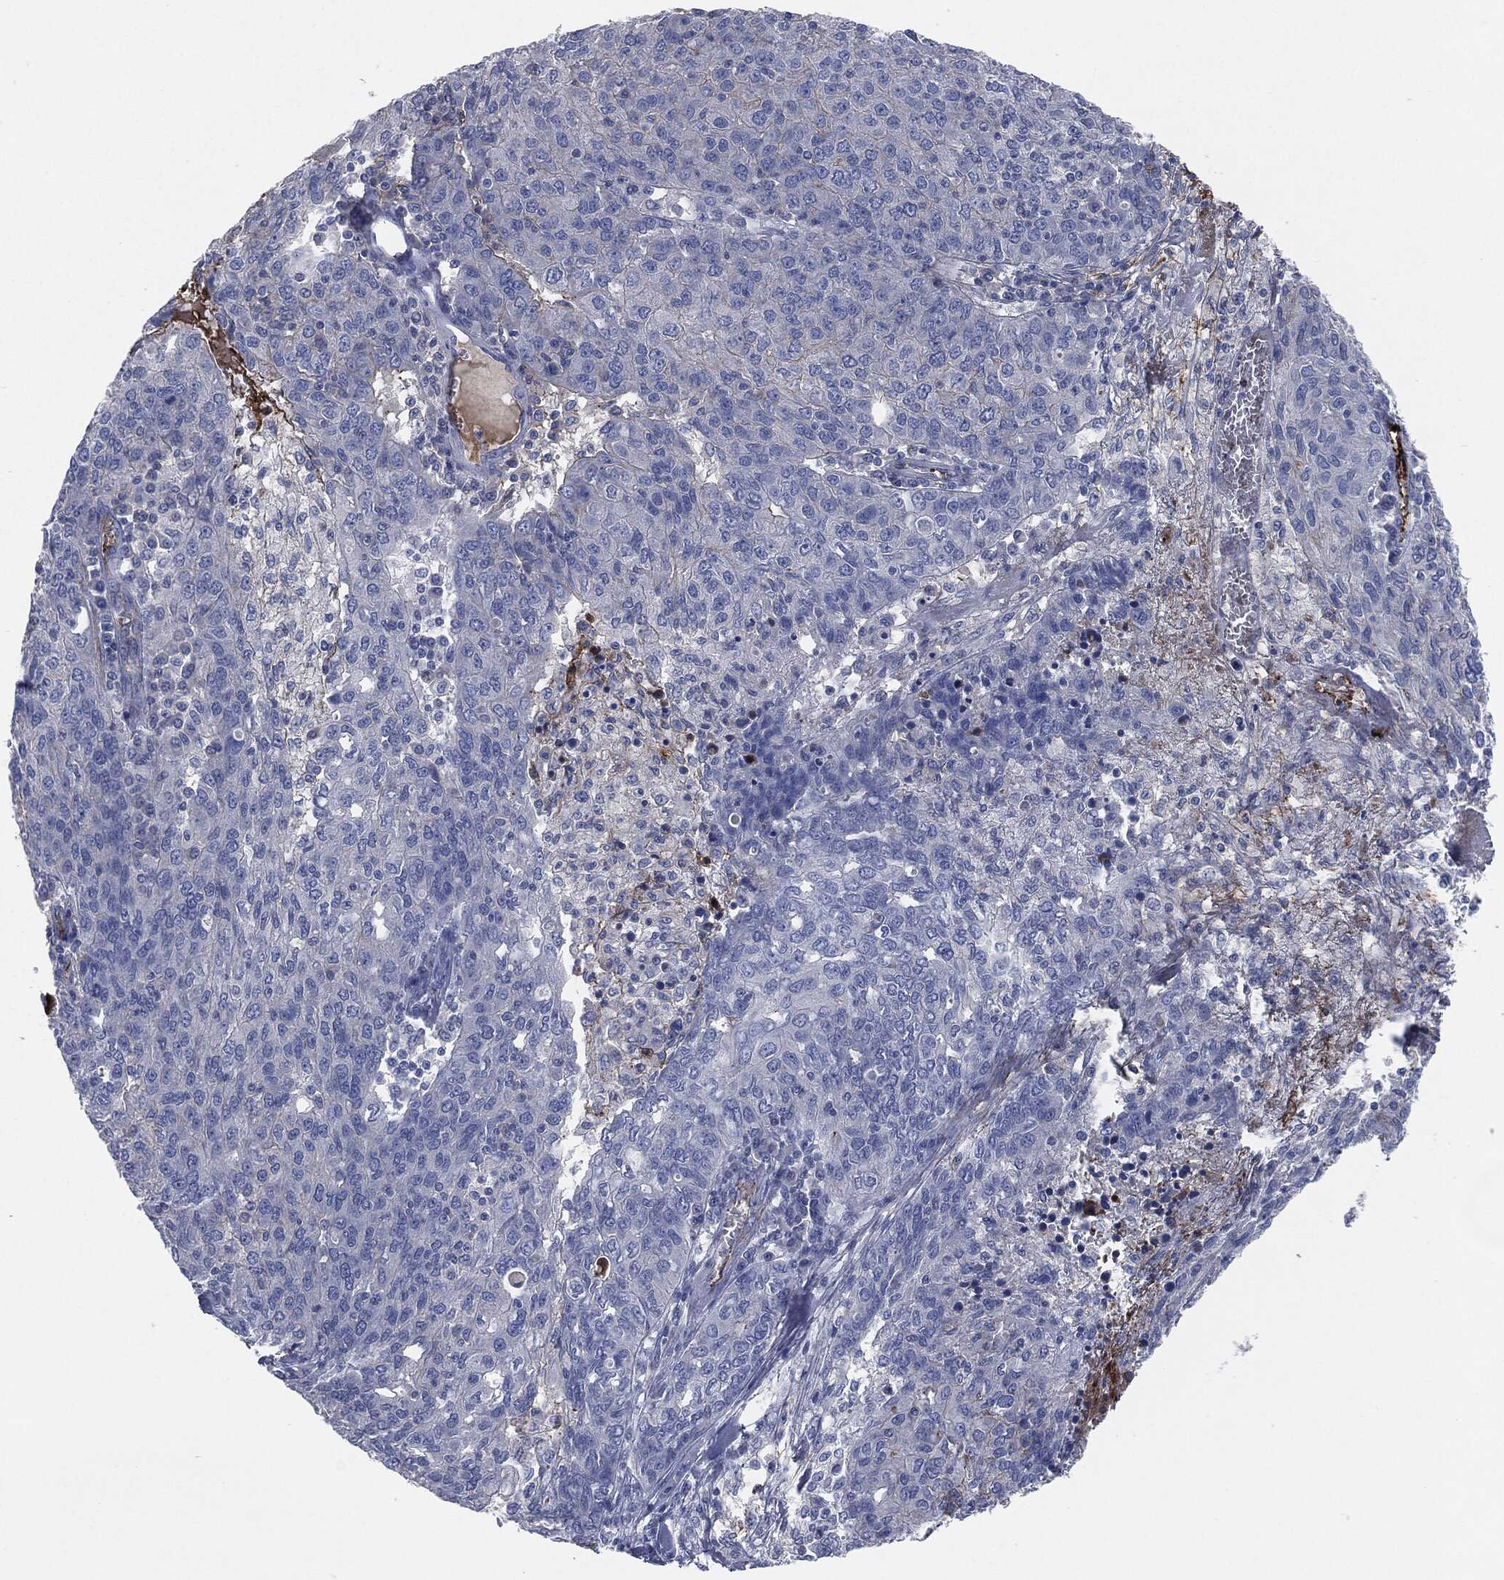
{"staining": {"intensity": "negative", "quantity": "none", "location": "none"}, "tissue": "ovarian cancer", "cell_type": "Tumor cells", "image_type": "cancer", "snomed": [{"axis": "morphology", "description": "Carcinoma, endometroid"}, {"axis": "topography", "description": "Ovary"}], "caption": "Human endometroid carcinoma (ovarian) stained for a protein using IHC exhibits no staining in tumor cells.", "gene": "APOB", "patient": {"sex": "female", "age": 50}}